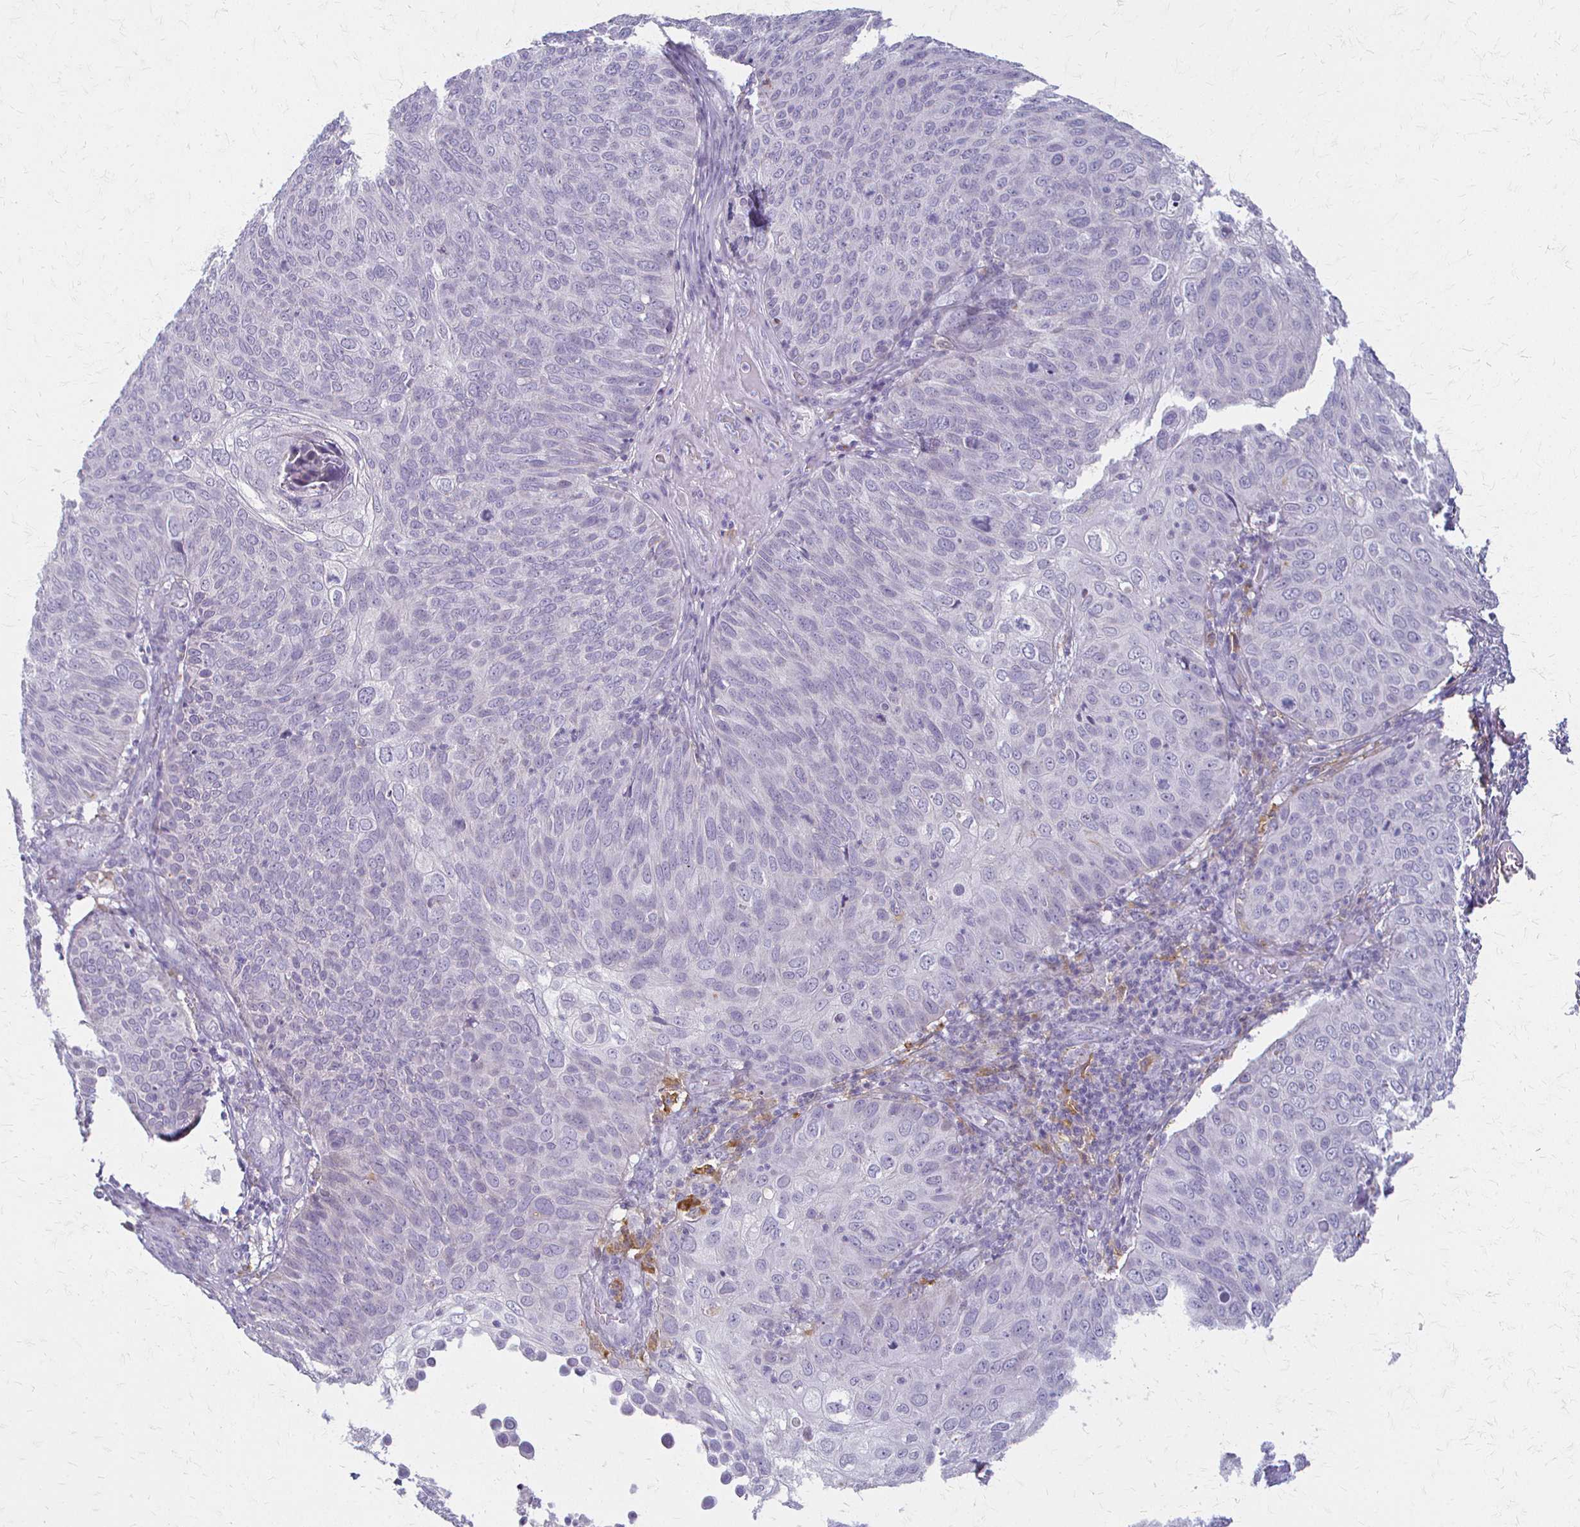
{"staining": {"intensity": "negative", "quantity": "none", "location": "none"}, "tissue": "skin cancer", "cell_type": "Tumor cells", "image_type": "cancer", "snomed": [{"axis": "morphology", "description": "Squamous cell carcinoma, NOS"}, {"axis": "topography", "description": "Skin"}], "caption": "Immunohistochemical staining of skin squamous cell carcinoma demonstrates no significant staining in tumor cells. (DAB immunohistochemistry, high magnification).", "gene": "ACP5", "patient": {"sex": "male", "age": 87}}